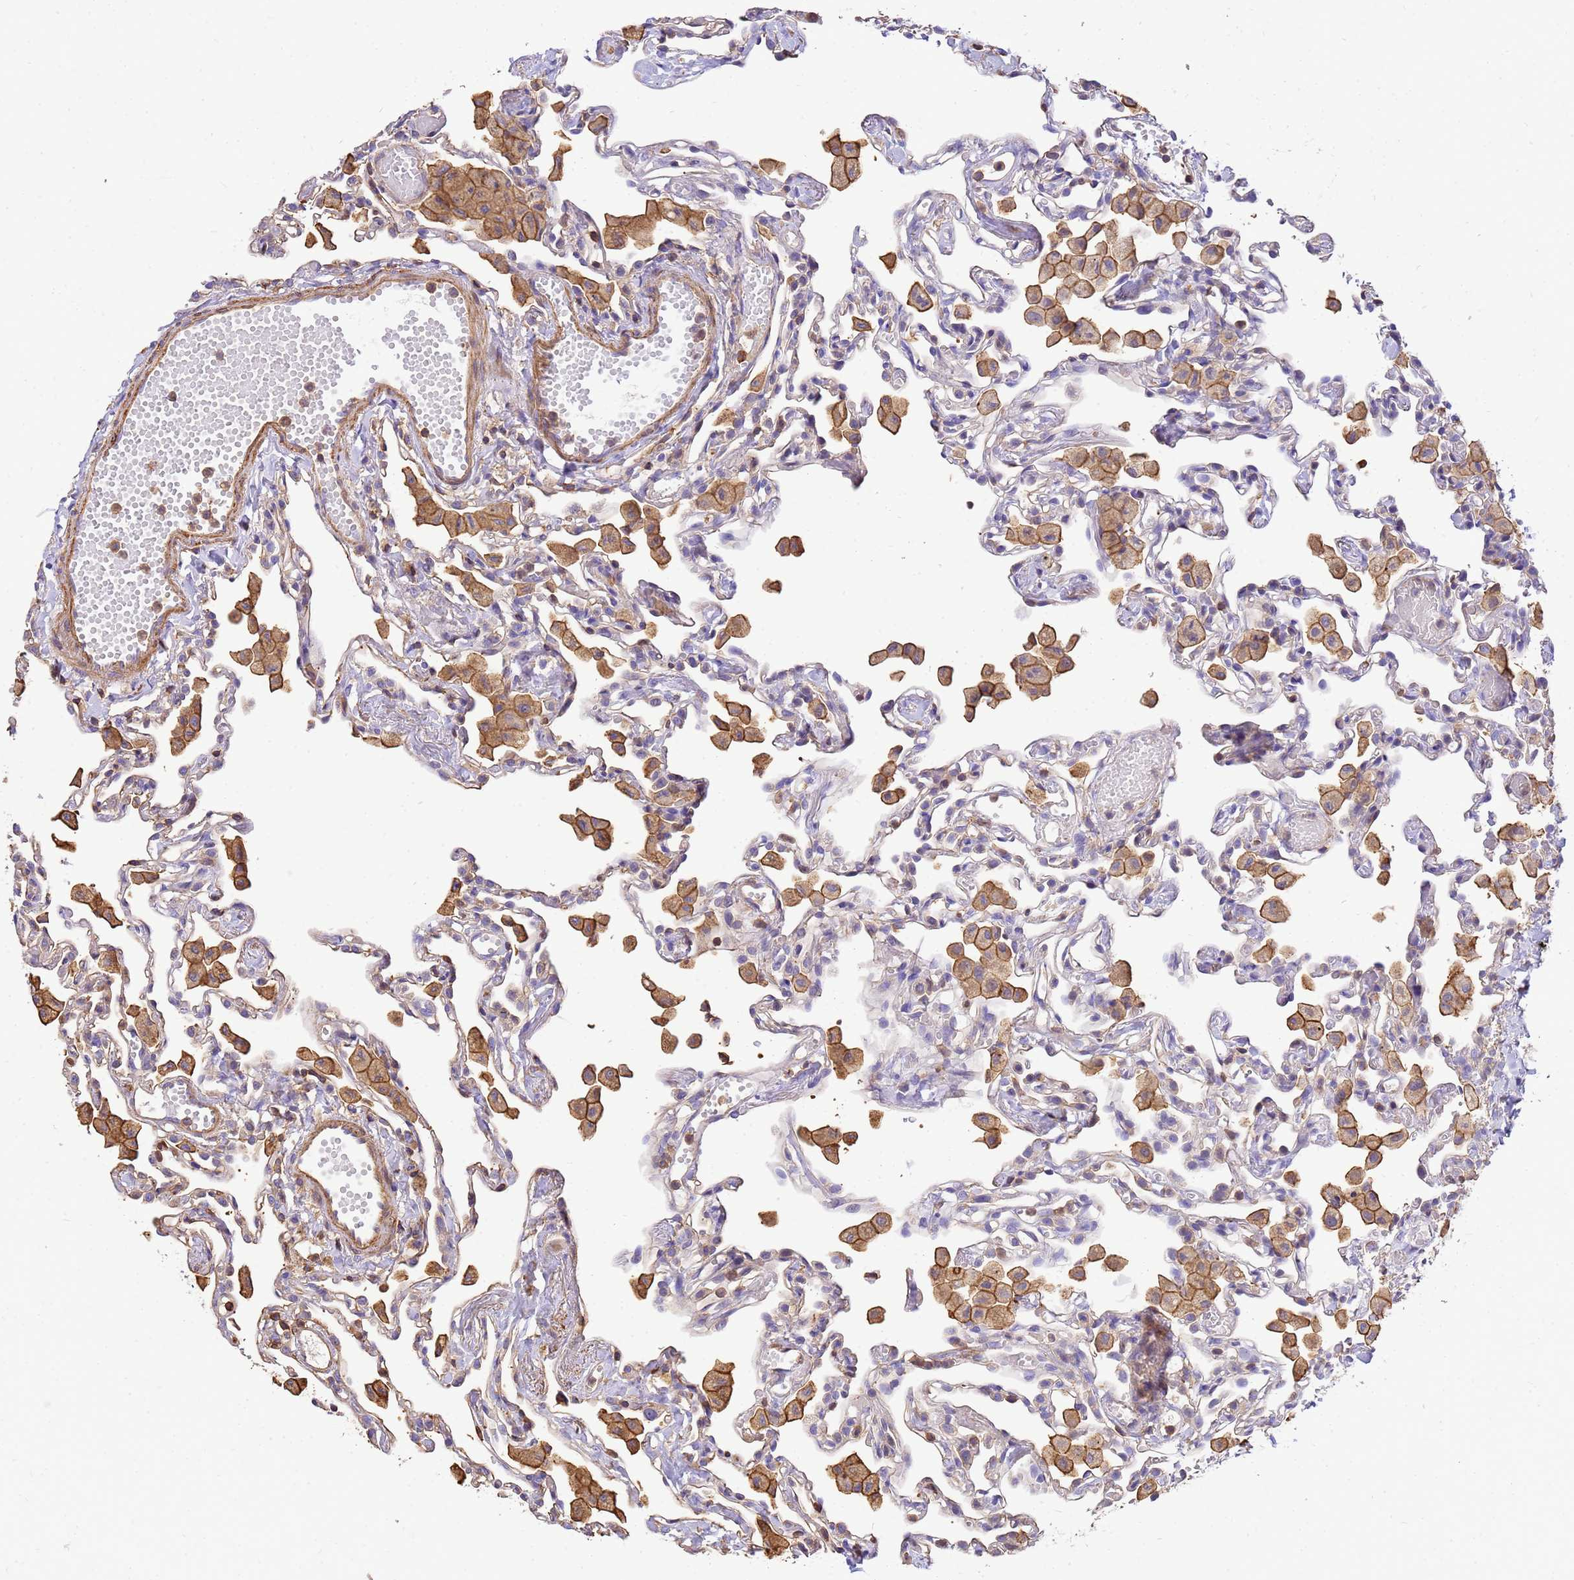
{"staining": {"intensity": "negative", "quantity": "none", "location": "none"}, "tissue": "lung", "cell_type": "Alveolar cells", "image_type": "normal", "snomed": [{"axis": "morphology", "description": "Normal tissue, NOS"}, {"axis": "topography", "description": "Bronchus"}, {"axis": "topography", "description": "Lung"}], "caption": "Alveolar cells are negative for brown protein staining in unremarkable lung. (Stains: DAB IHC with hematoxylin counter stain, Microscopy: brightfield microscopy at high magnification).", "gene": "WDR64", "patient": {"sex": "female", "age": 49}}